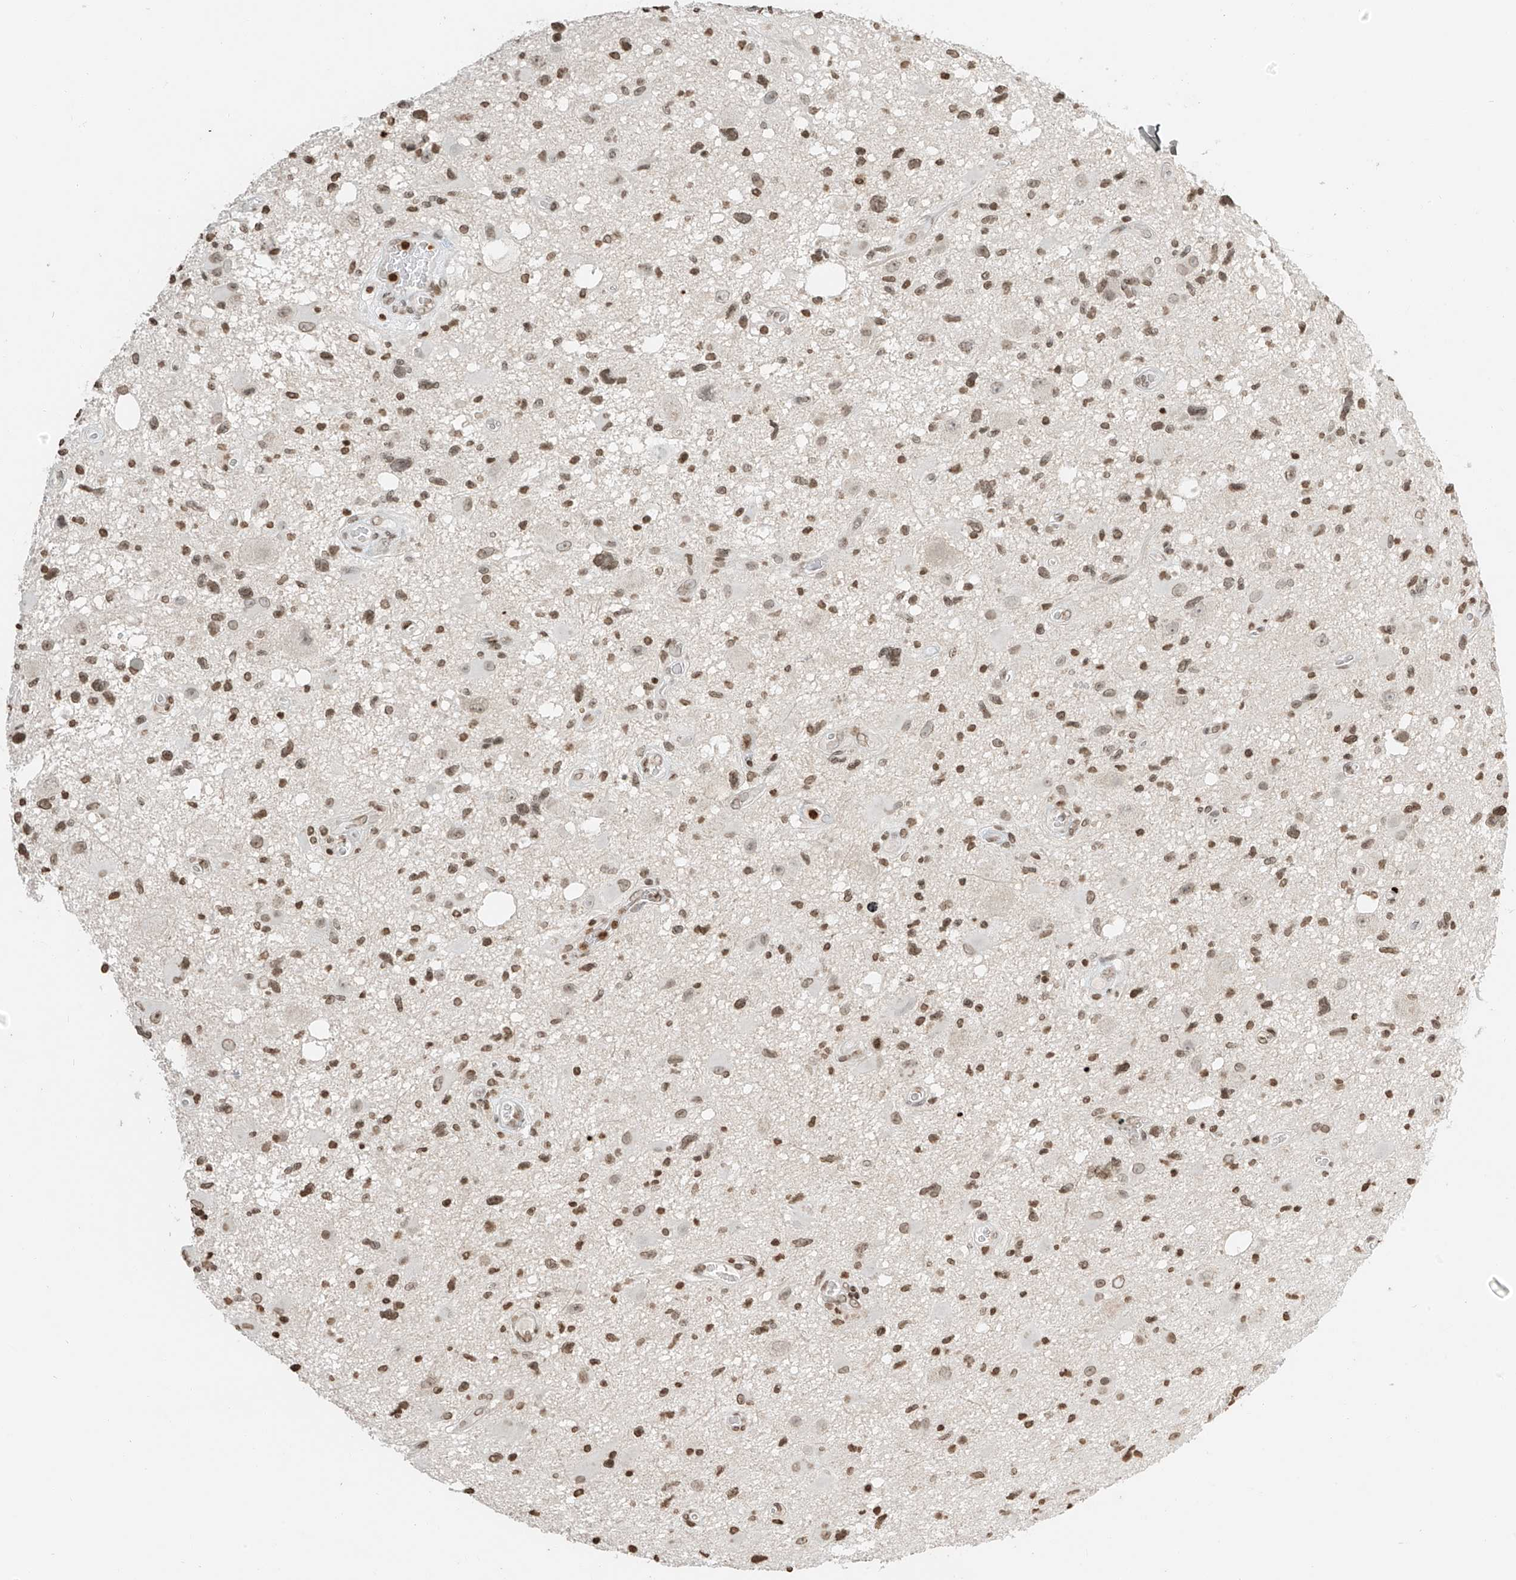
{"staining": {"intensity": "moderate", "quantity": ">75%", "location": "nuclear"}, "tissue": "glioma", "cell_type": "Tumor cells", "image_type": "cancer", "snomed": [{"axis": "morphology", "description": "Glioma, malignant, High grade"}, {"axis": "topography", "description": "Brain"}], "caption": "High-magnification brightfield microscopy of glioma stained with DAB (3,3'-diaminobenzidine) (brown) and counterstained with hematoxylin (blue). tumor cells exhibit moderate nuclear staining is identified in about>75% of cells. The staining was performed using DAB, with brown indicating positive protein expression. Nuclei are stained blue with hematoxylin.", "gene": "C17orf58", "patient": {"sex": "male", "age": 33}}